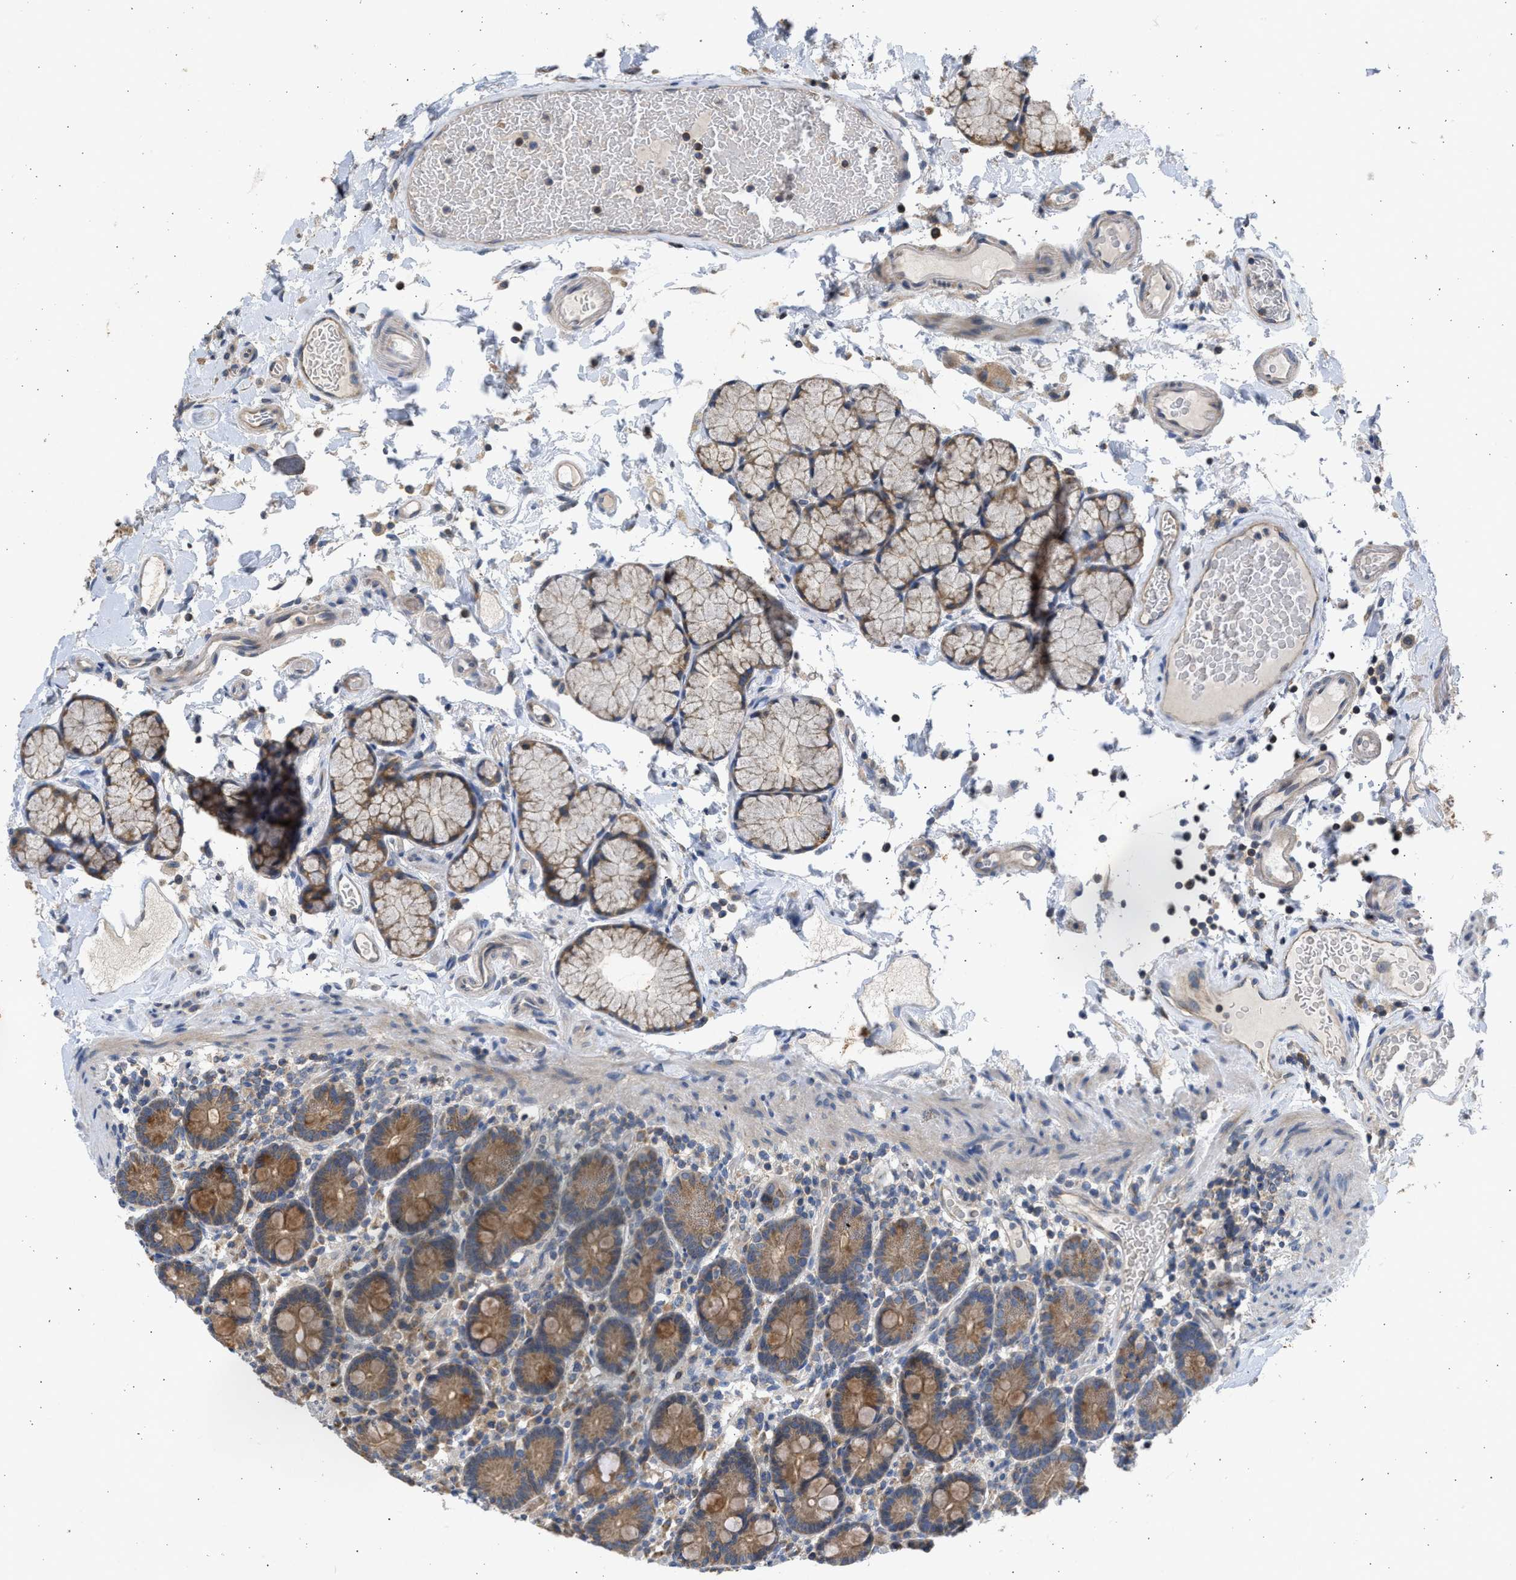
{"staining": {"intensity": "moderate", "quantity": ">75%", "location": "cytoplasmic/membranous"}, "tissue": "duodenum", "cell_type": "Glandular cells", "image_type": "normal", "snomed": [{"axis": "morphology", "description": "Normal tissue, NOS"}, {"axis": "topography", "description": "Small intestine, NOS"}], "caption": "A photomicrograph showing moderate cytoplasmic/membranous expression in approximately >75% of glandular cells in normal duodenum, as visualized by brown immunohistochemical staining.", "gene": "CYP1A1", "patient": {"sex": "female", "age": 71}}